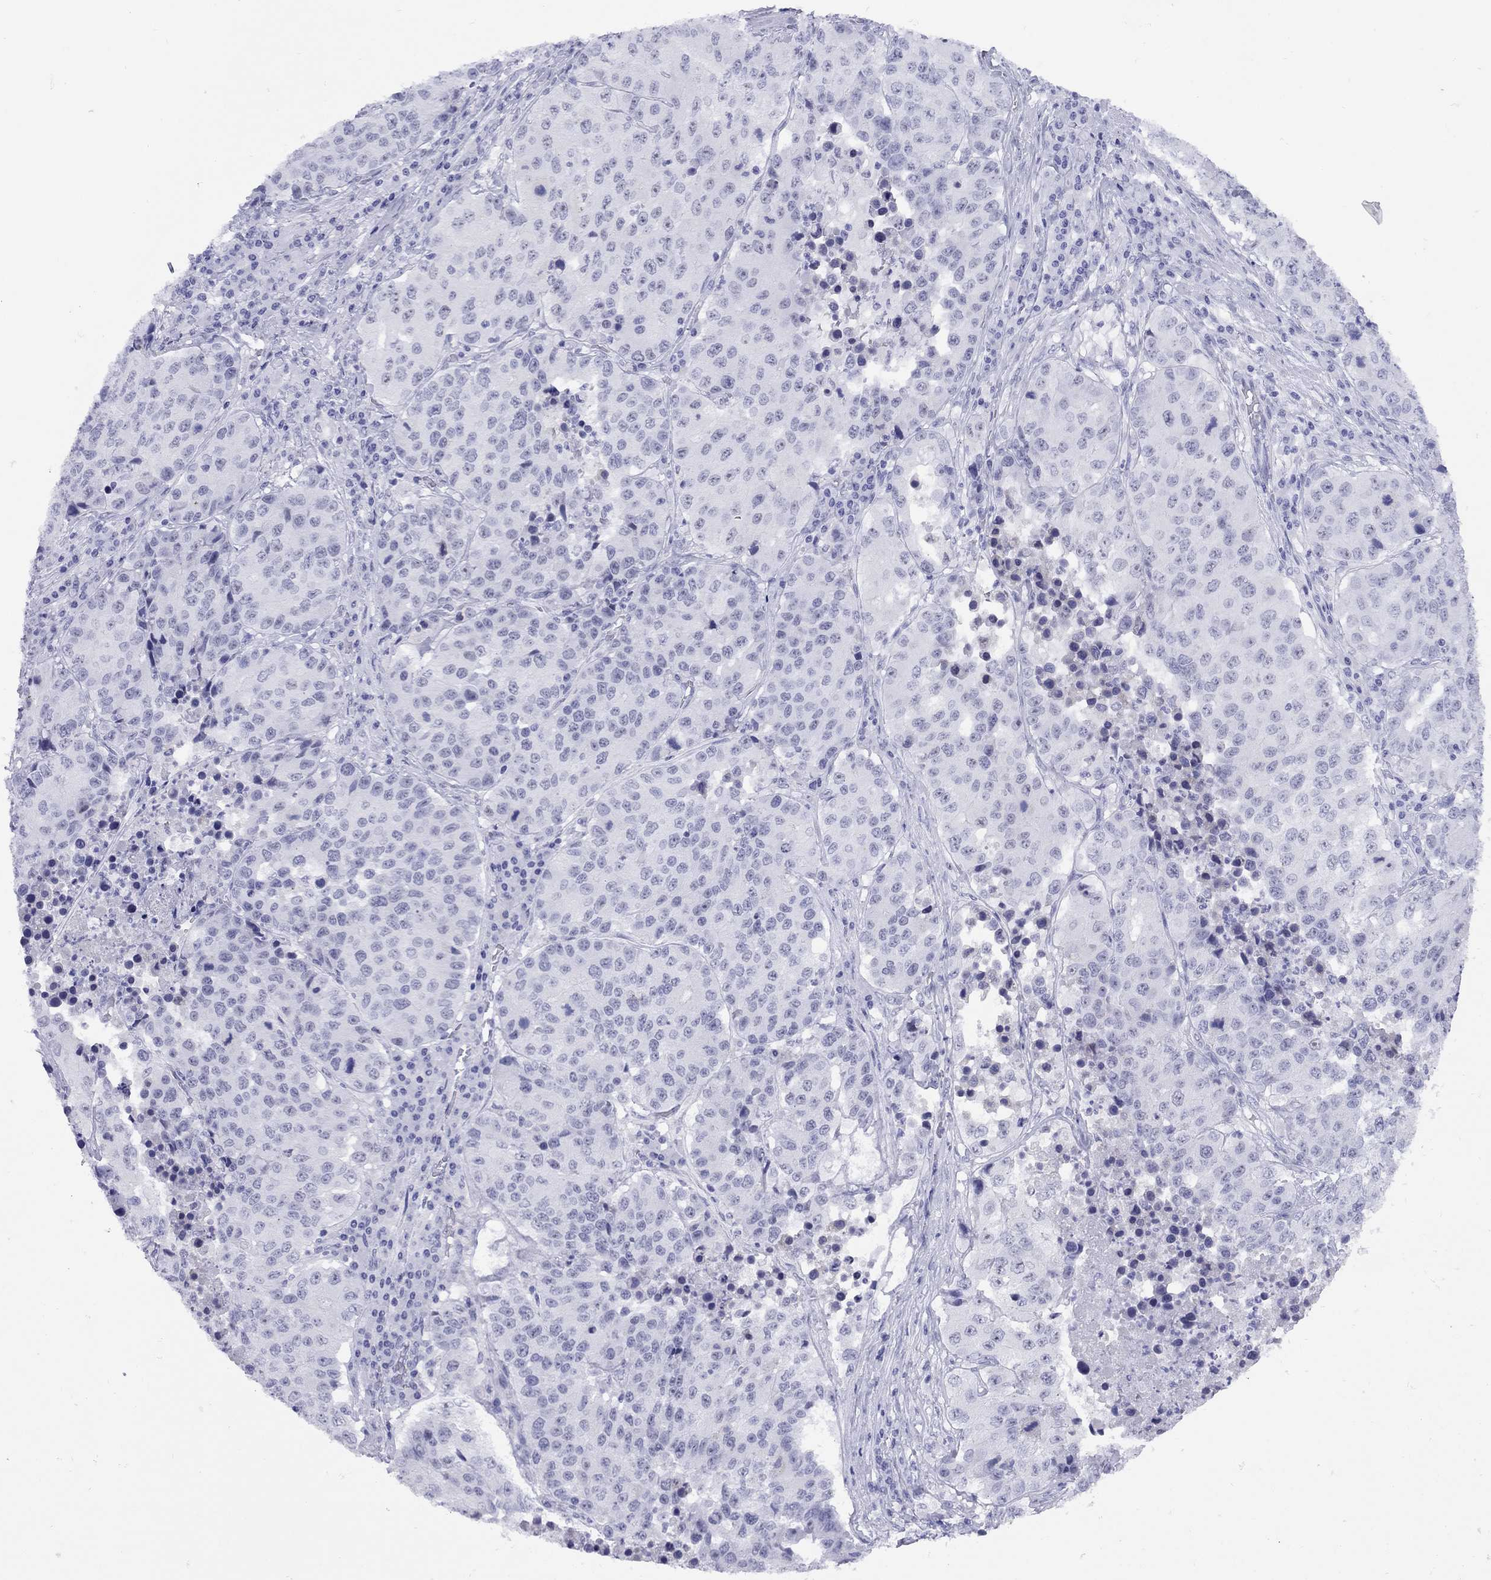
{"staining": {"intensity": "negative", "quantity": "none", "location": "none"}, "tissue": "stomach cancer", "cell_type": "Tumor cells", "image_type": "cancer", "snomed": [{"axis": "morphology", "description": "Adenocarcinoma, NOS"}, {"axis": "topography", "description": "Stomach"}], "caption": "This is an IHC histopathology image of stomach cancer. There is no positivity in tumor cells.", "gene": "LYAR", "patient": {"sex": "male", "age": 71}}